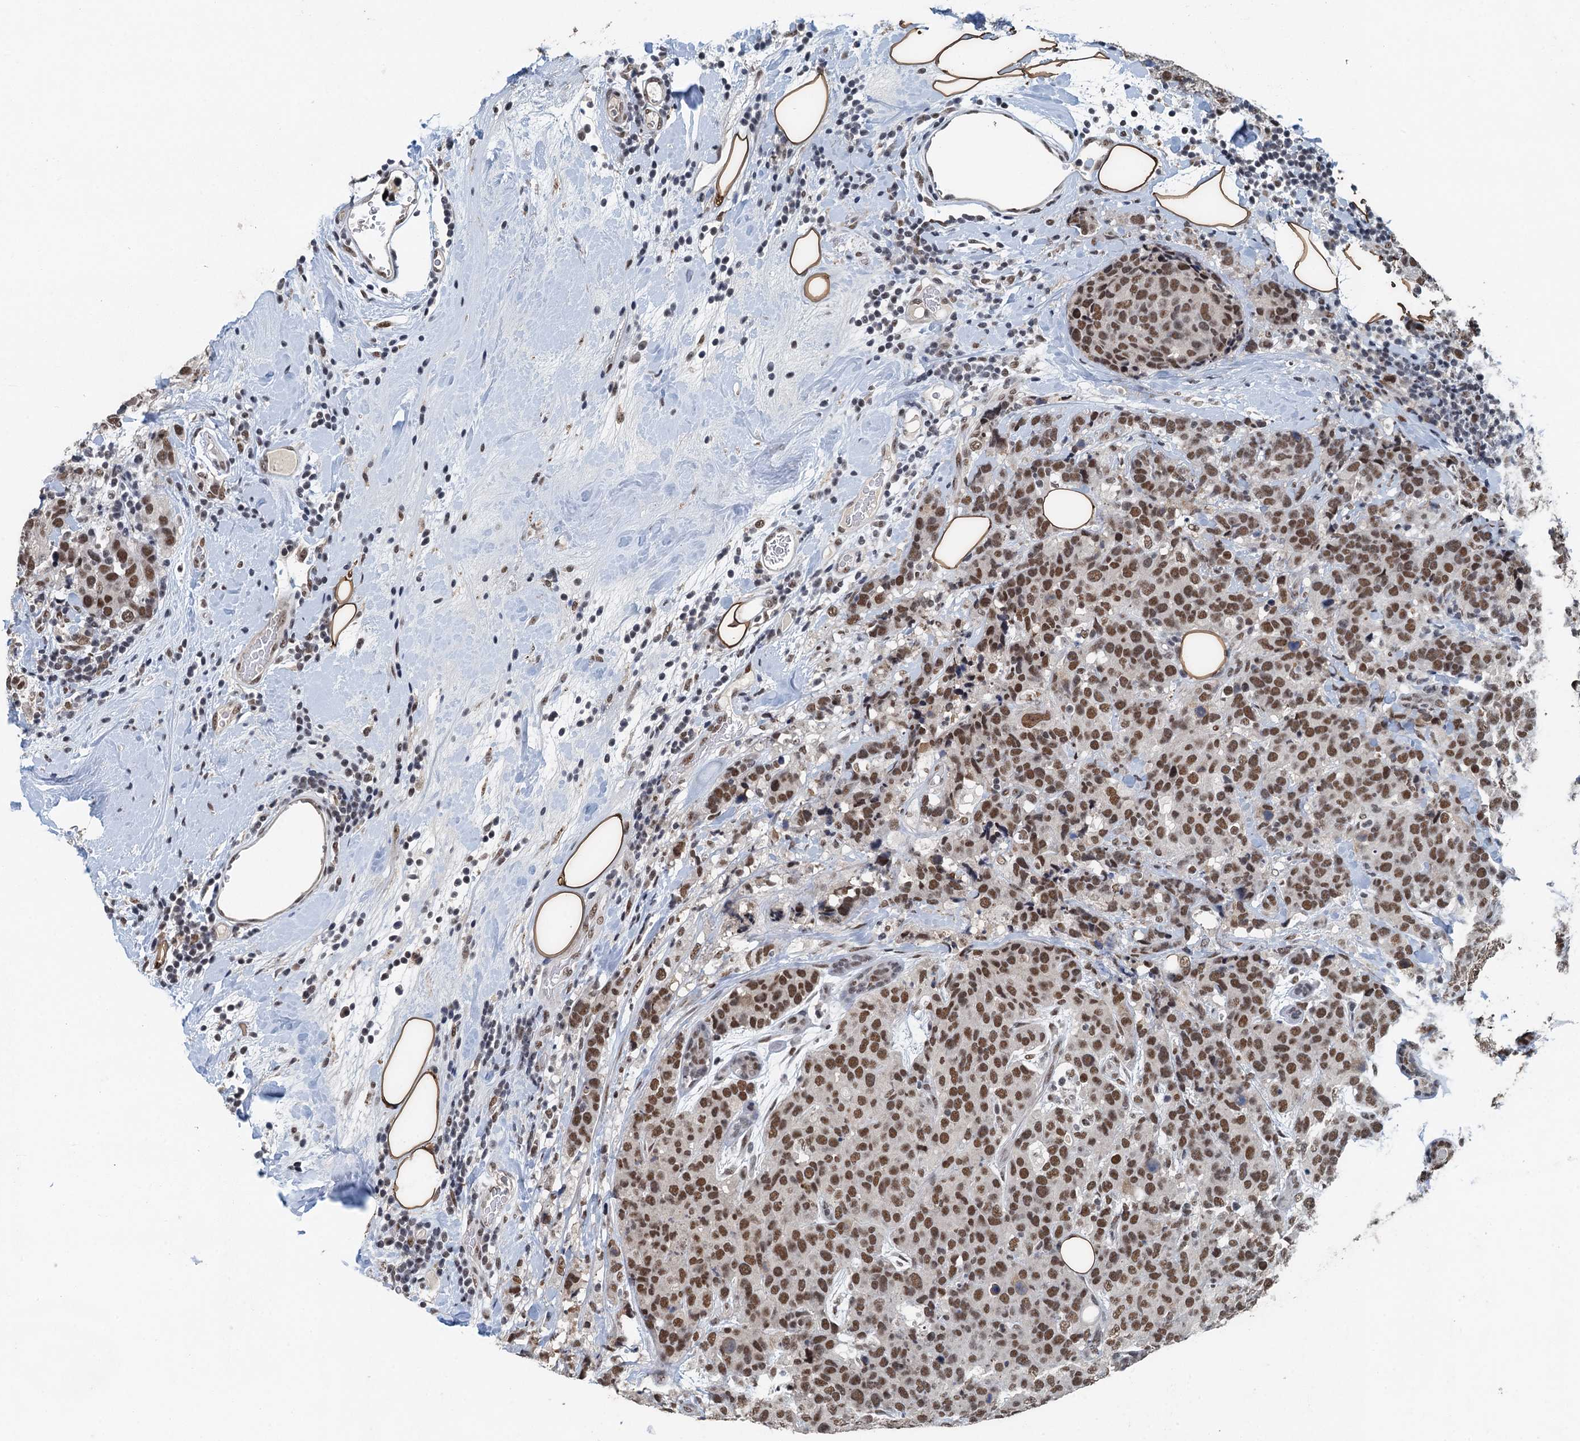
{"staining": {"intensity": "moderate", "quantity": ">75%", "location": "nuclear"}, "tissue": "breast cancer", "cell_type": "Tumor cells", "image_type": "cancer", "snomed": [{"axis": "morphology", "description": "Lobular carcinoma"}, {"axis": "topography", "description": "Breast"}], "caption": "Human lobular carcinoma (breast) stained with a protein marker demonstrates moderate staining in tumor cells.", "gene": "MTA3", "patient": {"sex": "female", "age": 59}}